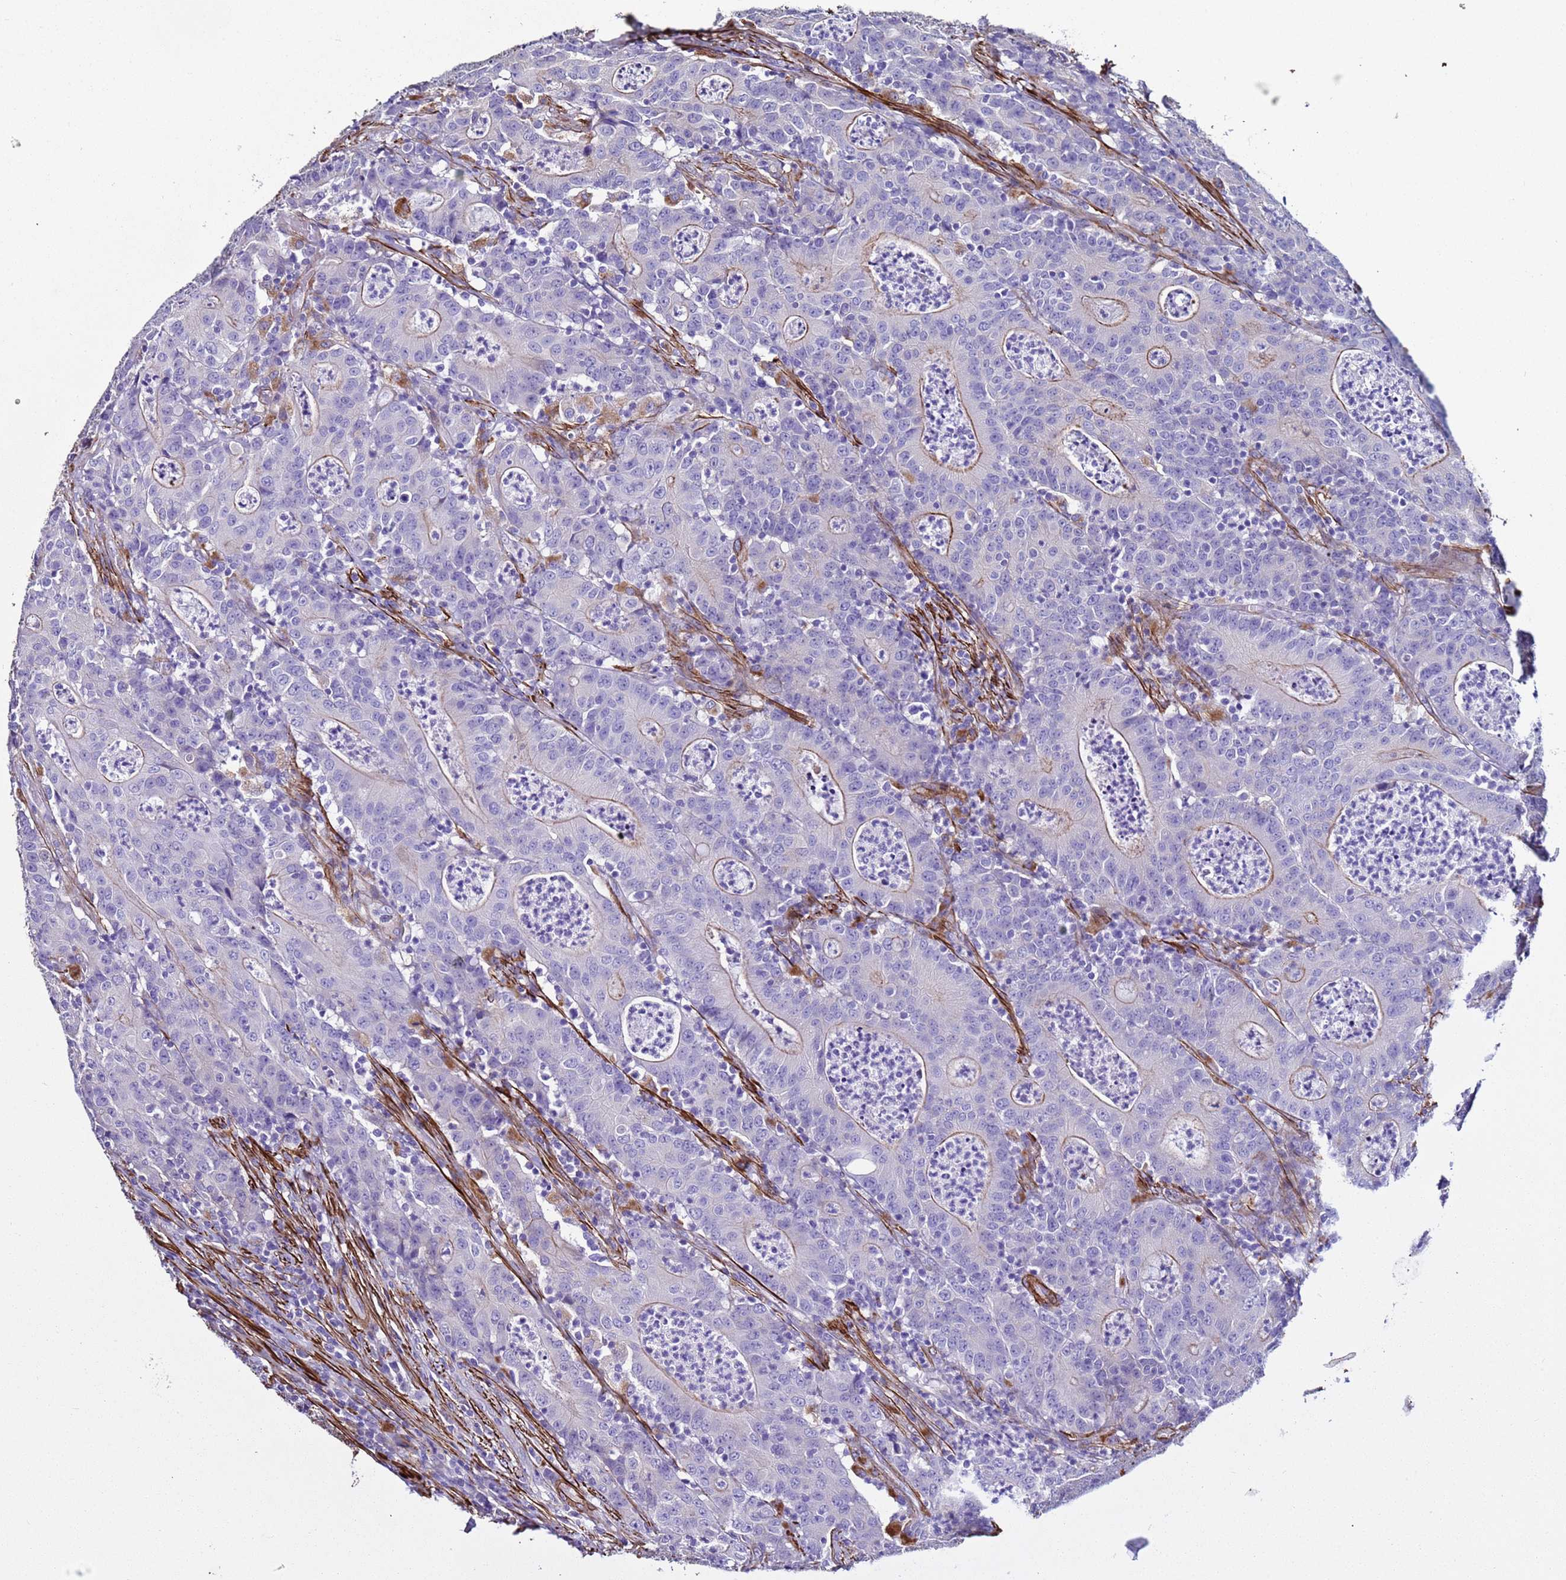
{"staining": {"intensity": "weak", "quantity": "<25%", "location": "cytoplasmic/membranous"}, "tissue": "colorectal cancer", "cell_type": "Tumor cells", "image_type": "cancer", "snomed": [{"axis": "morphology", "description": "Adenocarcinoma, NOS"}, {"axis": "topography", "description": "Colon"}], "caption": "This image is of colorectal cancer (adenocarcinoma) stained with immunohistochemistry to label a protein in brown with the nuclei are counter-stained blue. There is no positivity in tumor cells. (DAB IHC, high magnification).", "gene": "RABL2B", "patient": {"sex": "male", "age": 83}}